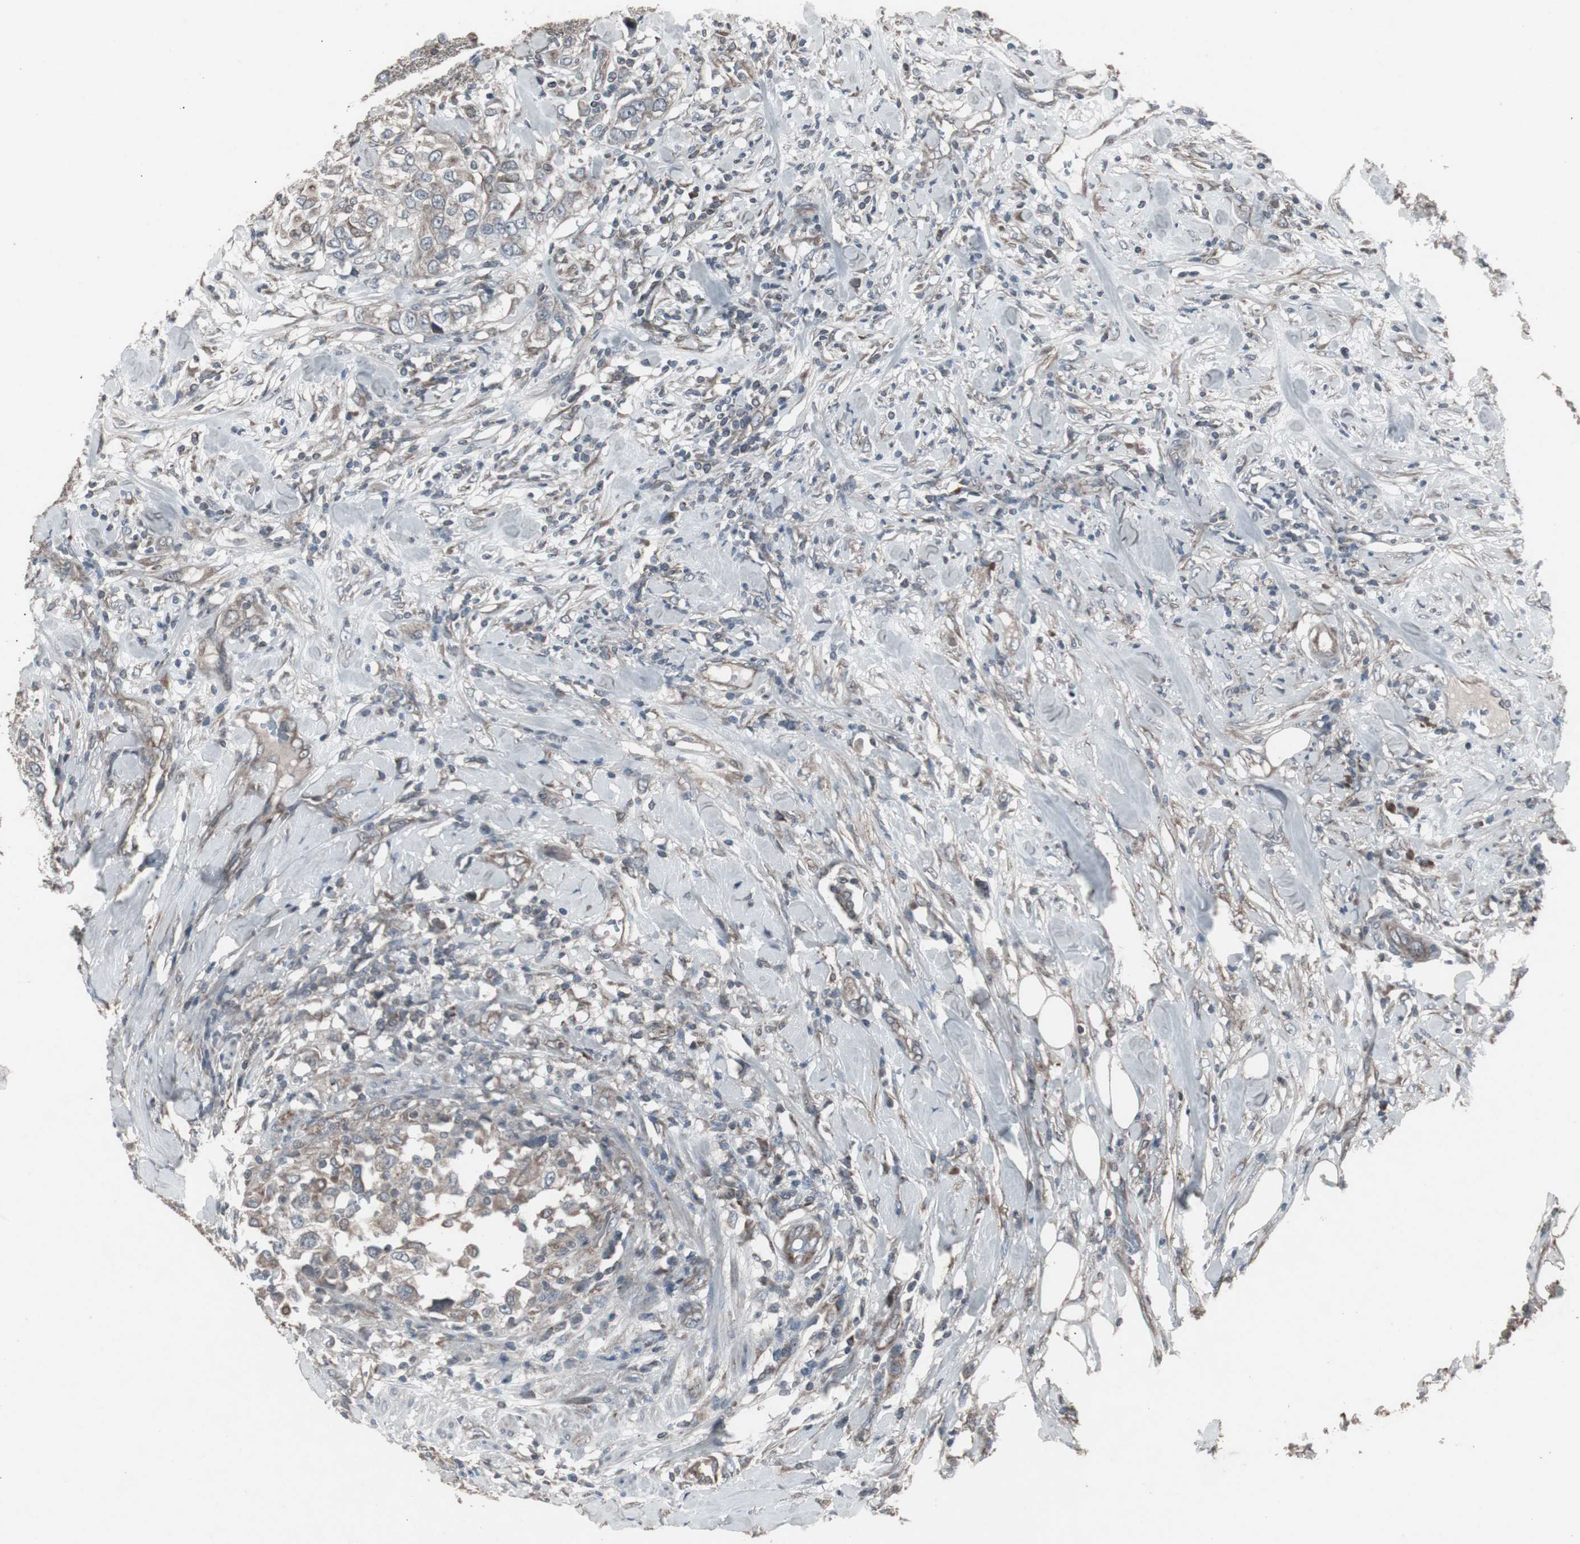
{"staining": {"intensity": "weak", "quantity": "25%-75%", "location": "cytoplasmic/membranous"}, "tissue": "urothelial cancer", "cell_type": "Tumor cells", "image_type": "cancer", "snomed": [{"axis": "morphology", "description": "Urothelial carcinoma, High grade"}, {"axis": "topography", "description": "Urinary bladder"}], "caption": "IHC image of neoplastic tissue: human urothelial cancer stained using IHC reveals low levels of weak protein expression localized specifically in the cytoplasmic/membranous of tumor cells, appearing as a cytoplasmic/membranous brown color.", "gene": "SSTR2", "patient": {"sex": "female", "age": 80}}